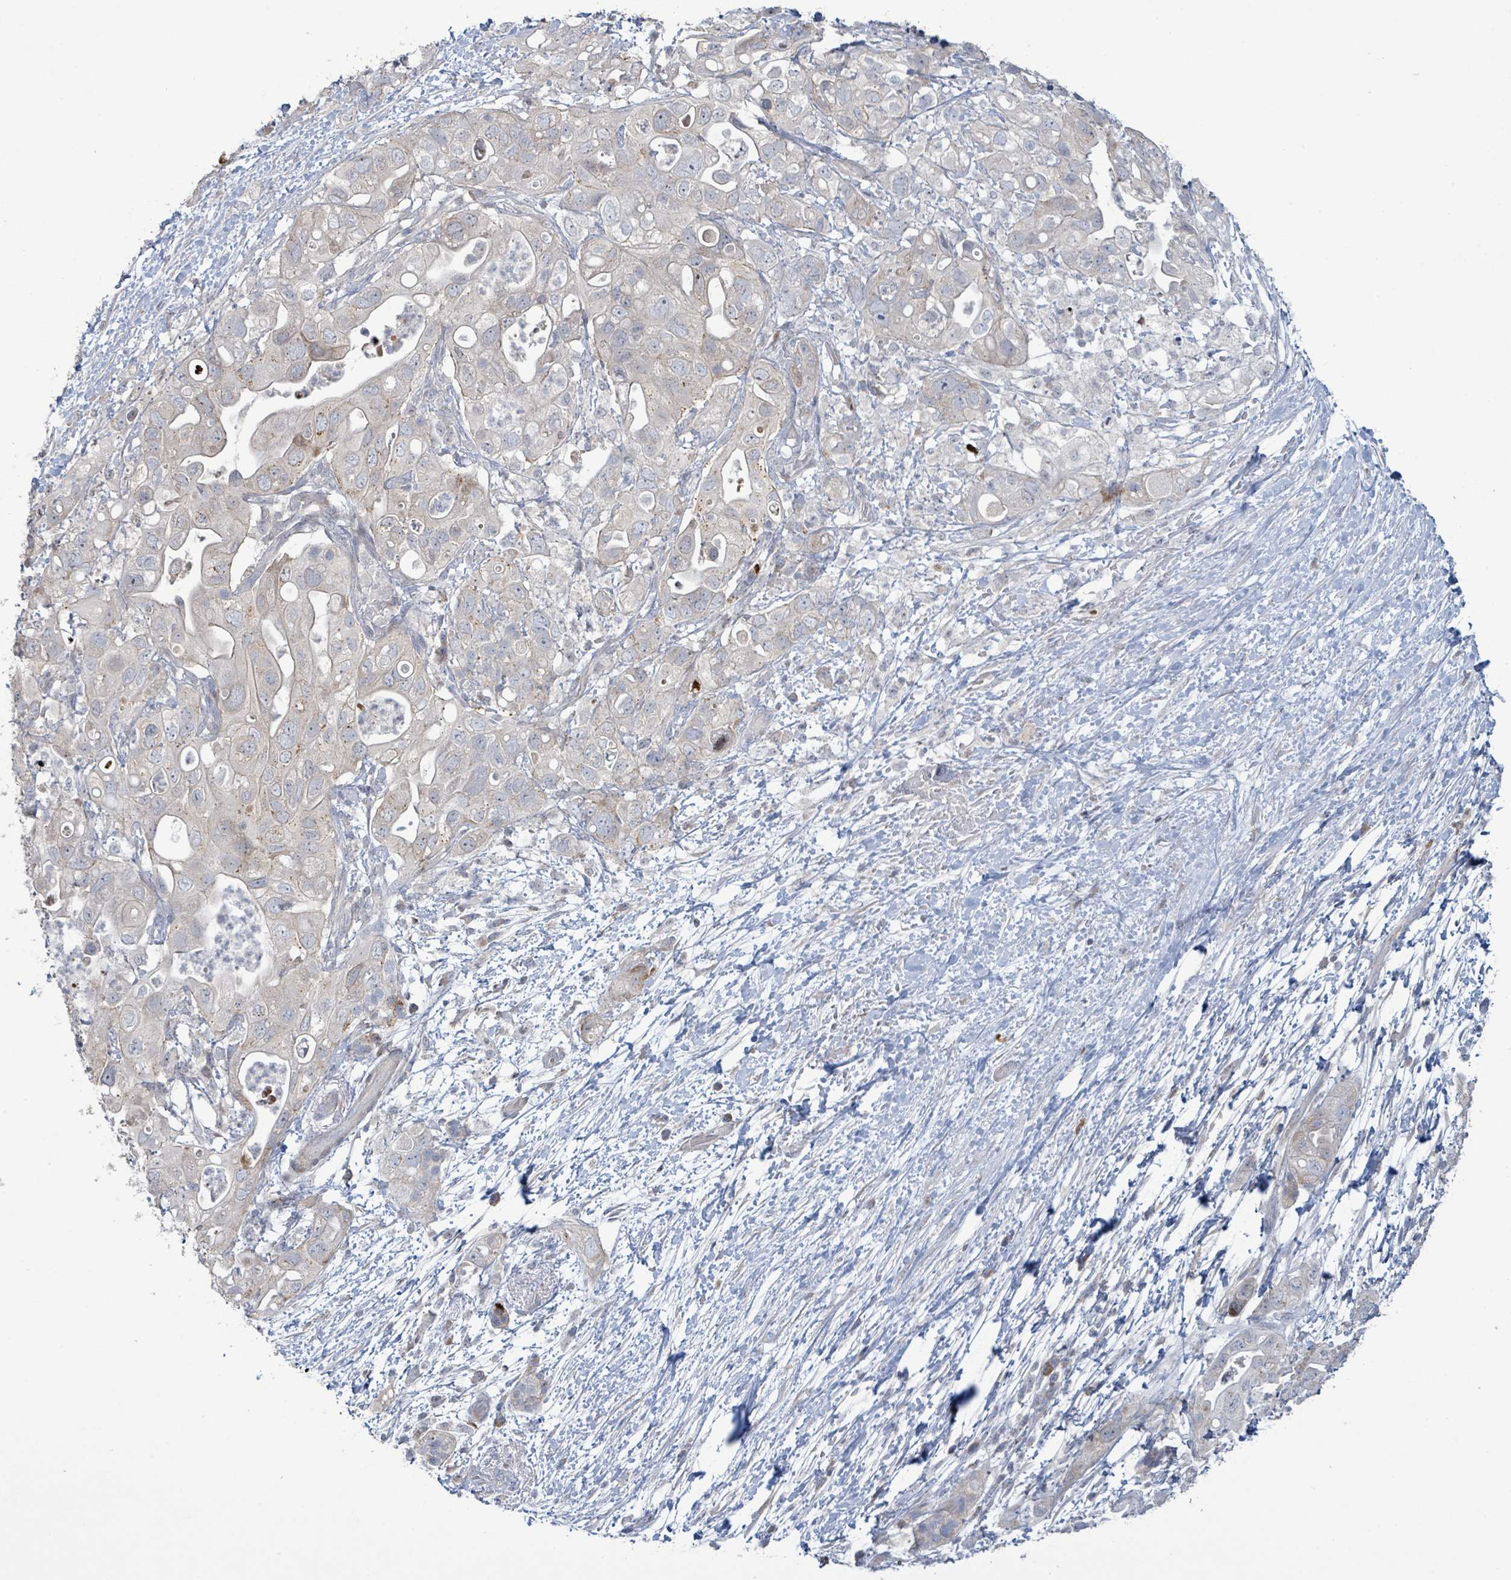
{"staining": {"intensity": "negative", "quantity": "none", "location": "none"}, "tissue": "pancreatic cancer", "cell_type": "Tumor cells", "image_type": "cancer", "snomed": [{"axis": "morphology", "description": "Adenocarcinoma, NOS"}, {"axis": "topography", "description": "Pancreas"}], "caption": "Tumor cells show no significant expression in pancreatic adenocarcinoma.", "gene": "LILRA4", "patient": {"sex": "female", "age": 72}}